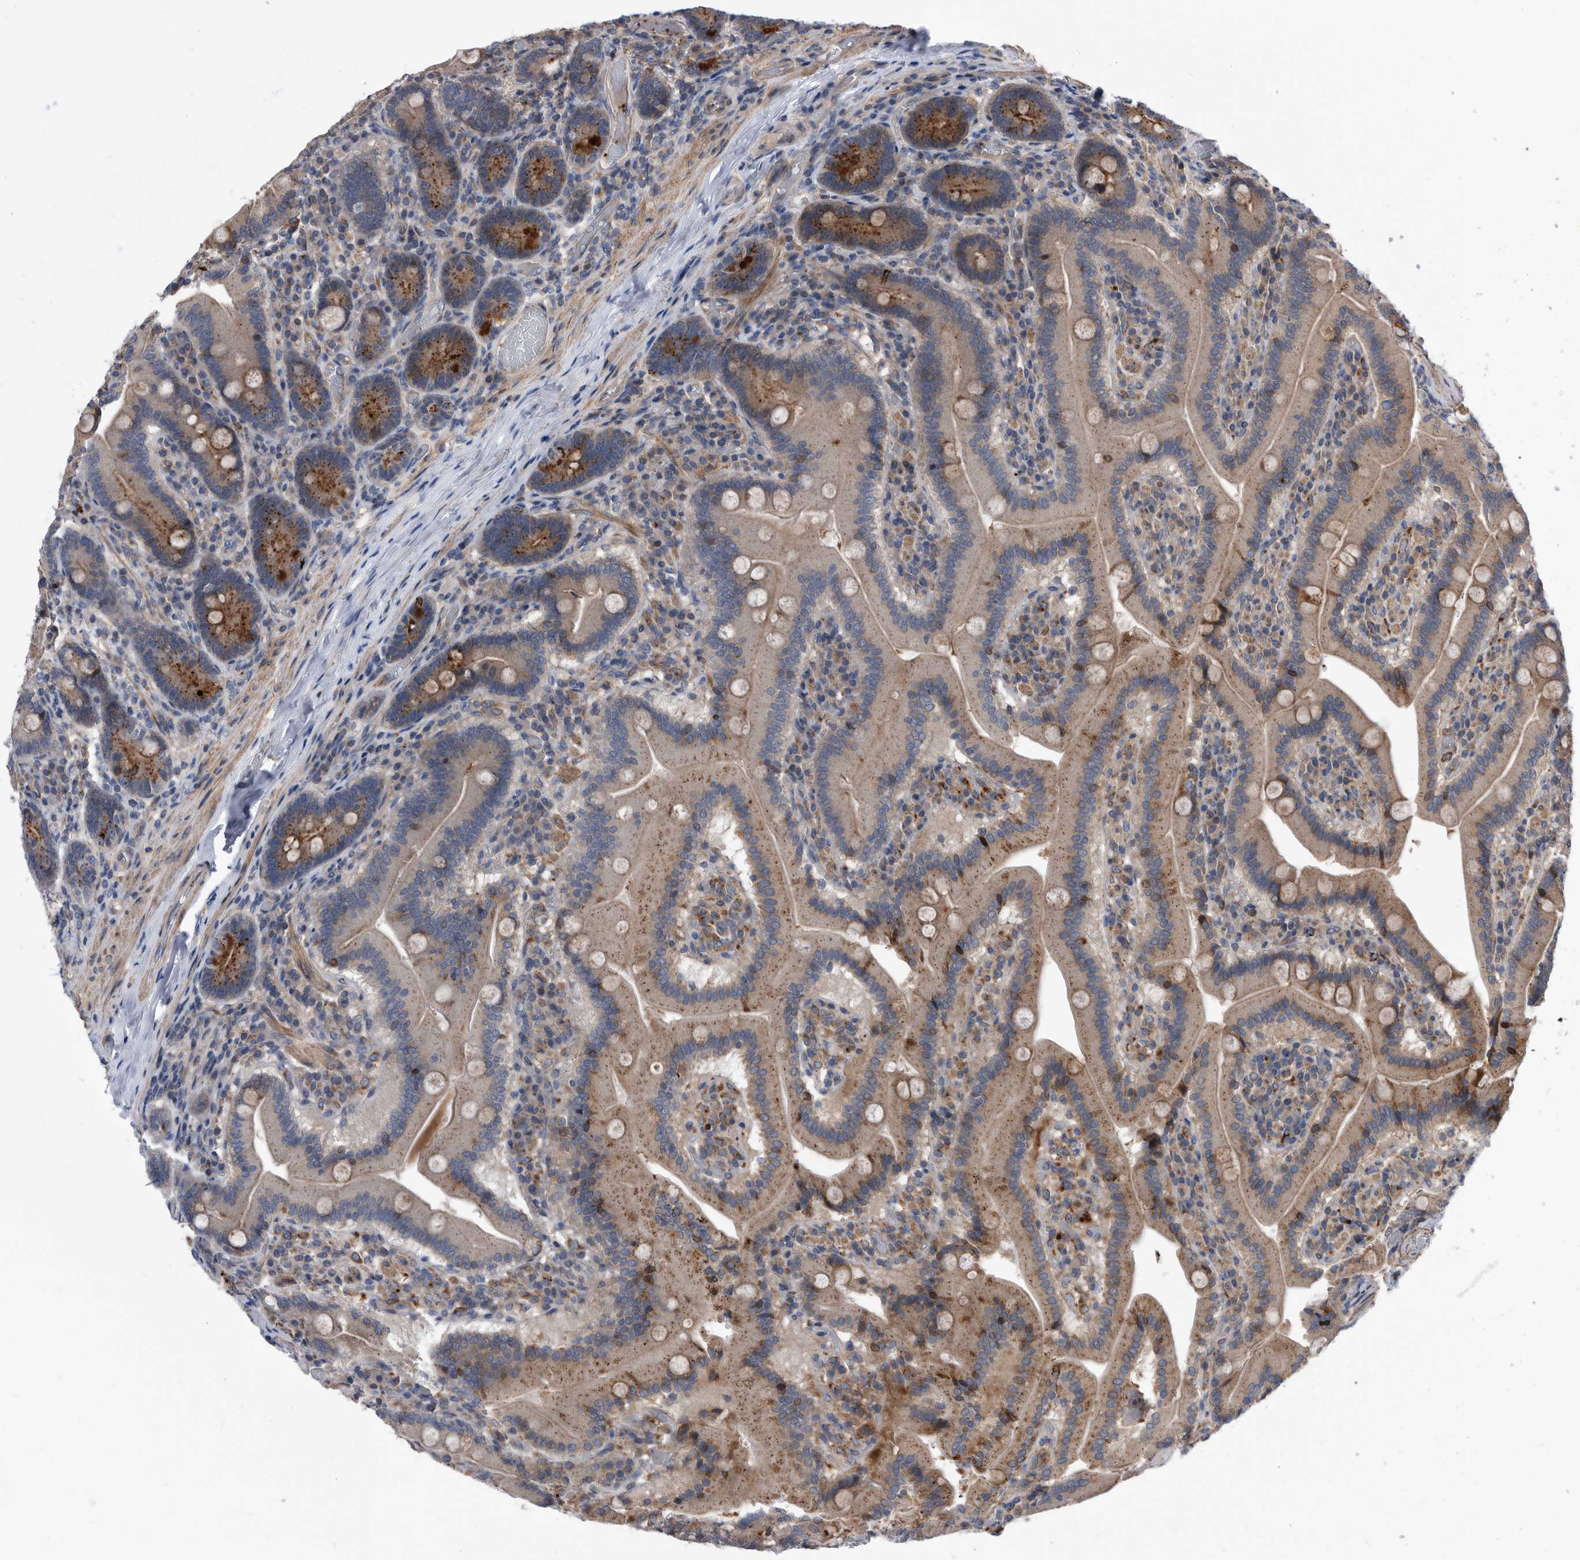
{"staining": {"intensity": "strong", "quantity": ">75%", "location": "cytoplasmic/membranous"}, "tissue": "duodenum", "cell_type": "Glandular cells", "image_type": "normal", "snomed": [{"axis": "morphology", "description": "Normal tissue, NOS"}, {"axis": "topography", "description": "Duodenum"}], "caption": "A brown stain shows strong cytoplasmic/membranous positivity of a protein in glandular cells of unremarkable duodenum. Ihc stains the protein in brown and the nuclei are stained blue.", "gene": "BAIAP3", "patient": {"sex": "female", "age": 62}}